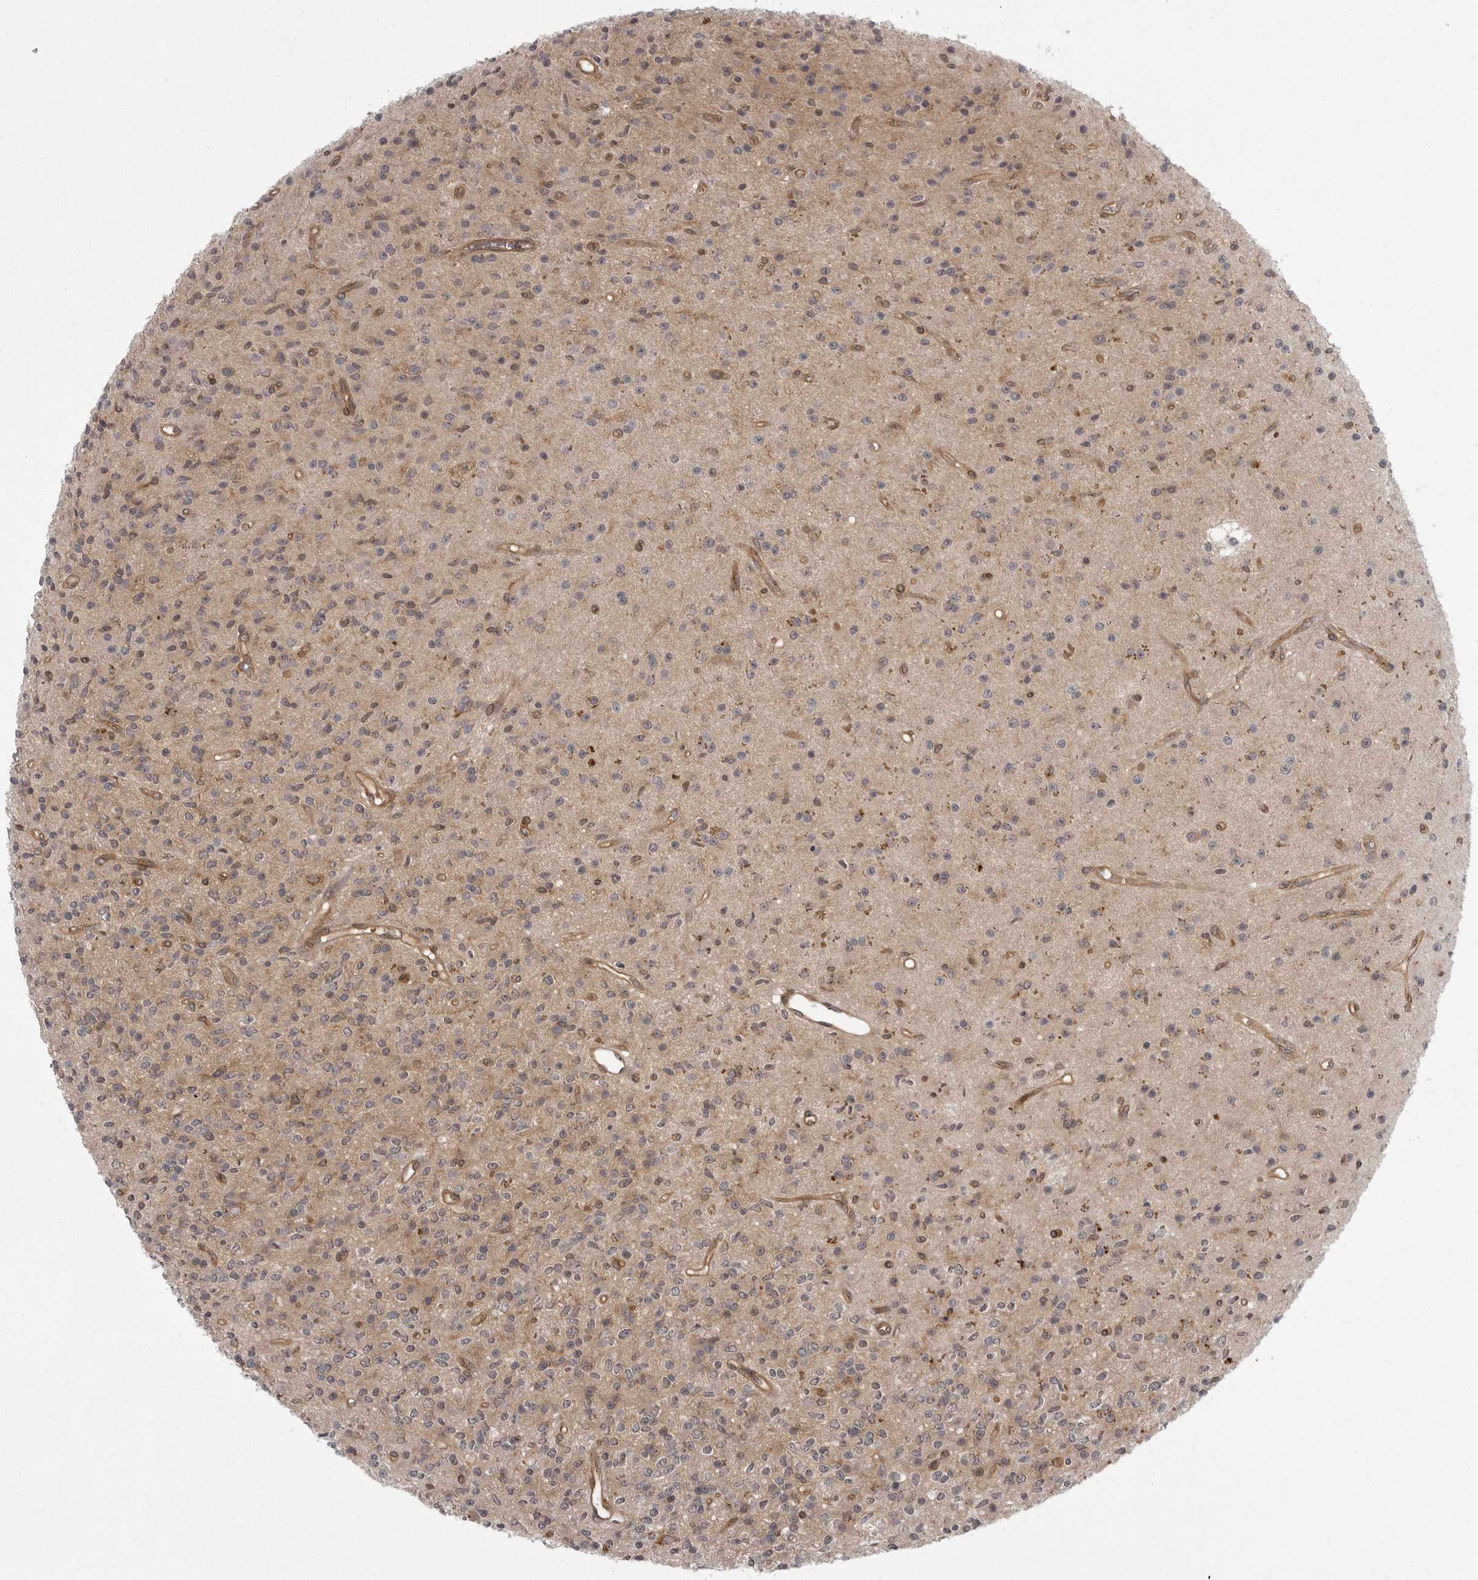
{"staining": {"intensity": "weak", "quantity": "25%-75%", "location": "cytoplasmic/membranous"}, "tissue": "glioma", "cell_type": "Tumor cells", "image_type": "cancer", "snomed": [{"axis": "morphology", "description": "Glioma, malignant, High grade"}, {"axis": "topography", "description": "Brain"}], "caption": "DAB immunohistochemical staining of glioma demonstrates weak cytoplasmic/membranous protein expression in approximately 25%-75% of tumor cells.", "gene": "STK24", "patient": {"sex": "male", "age": 34}}